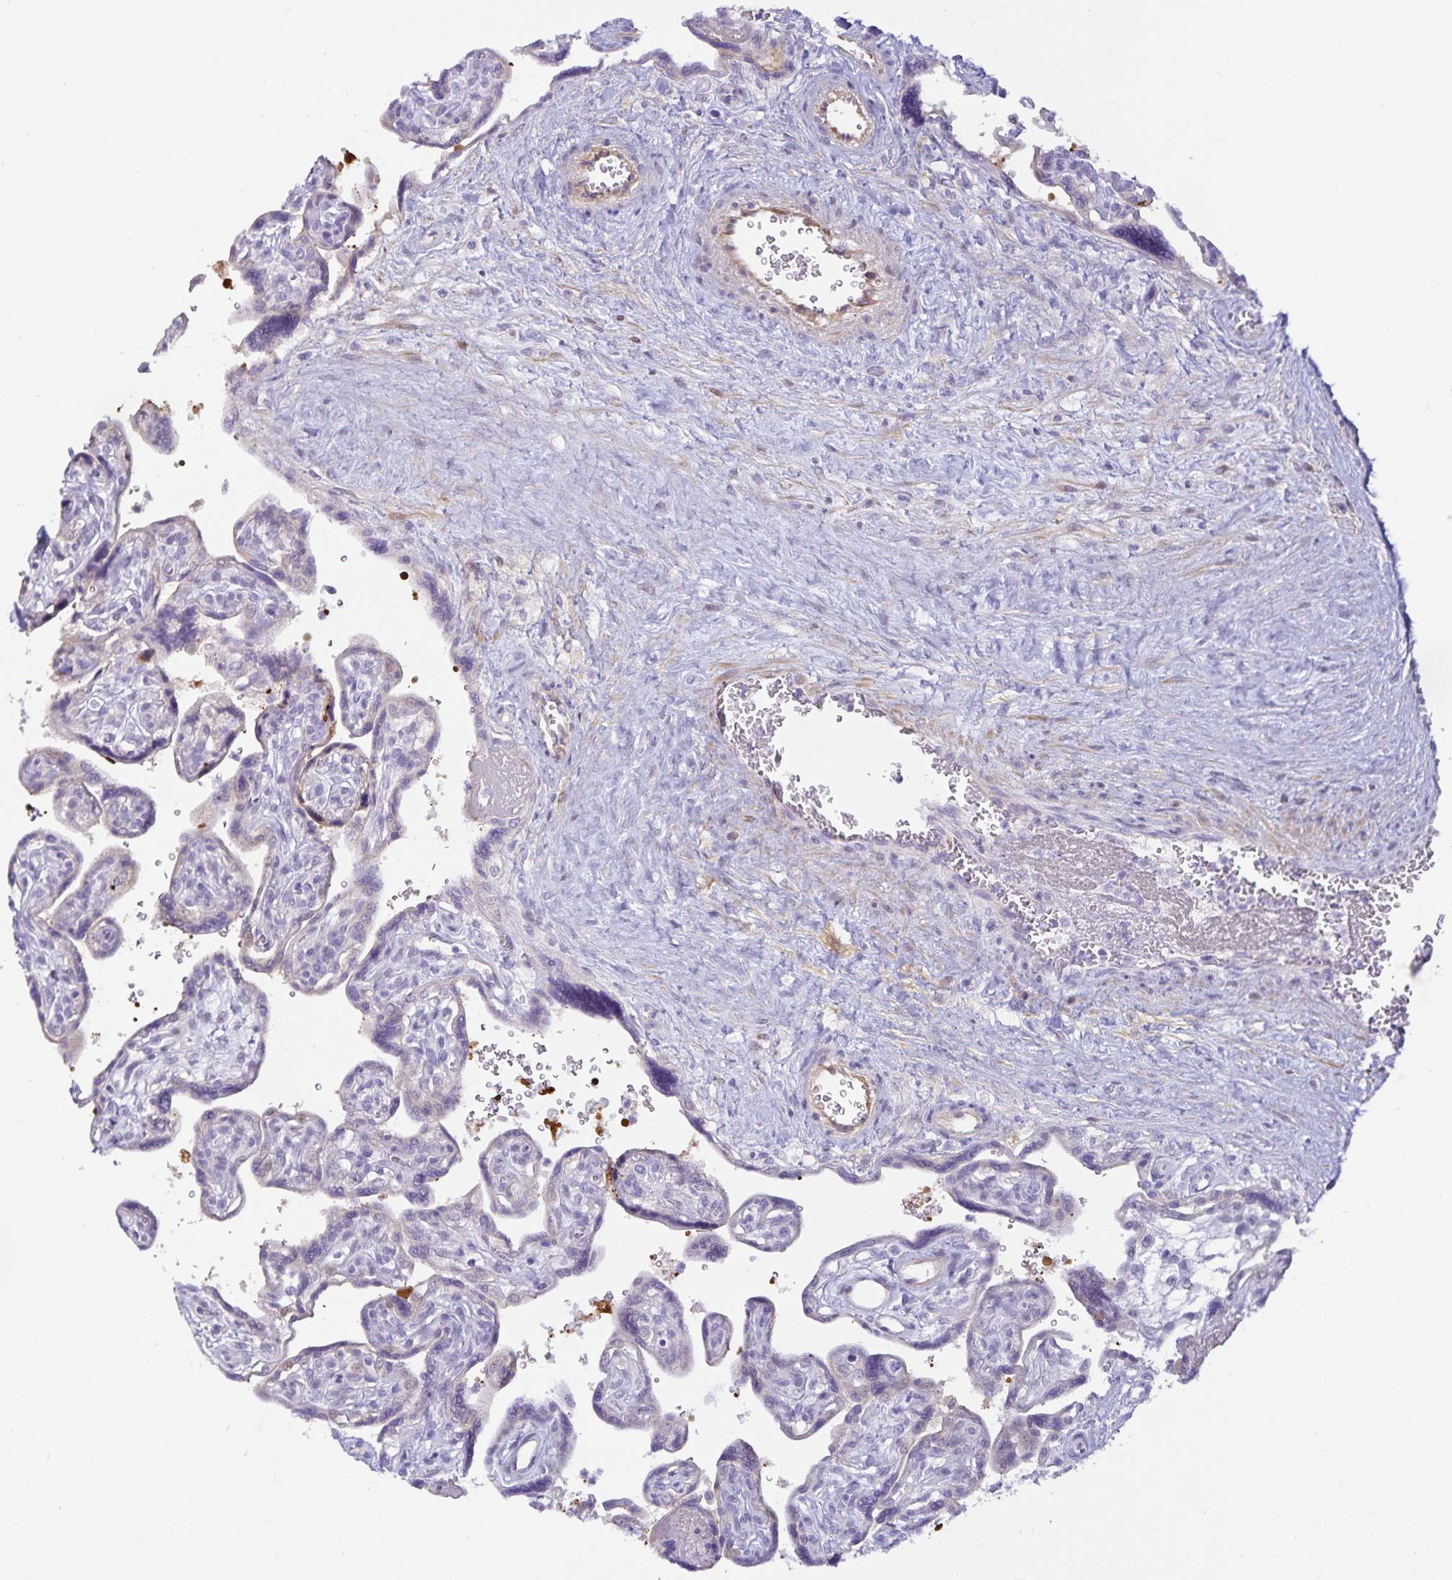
{"staining": {"intensity": "strong", "quantity": "<25%", "location": "cytoplasmic/membranous,nuclear"}, "tissue": "placenta", "cell_type": "Decidual cells", "image_type": "normal", "snomed": [{"axis": "morphology", "description": "Normal tissue, NOS"}, {"axis": "topography", "description": "Placenta"}], "caption": "High-power microscopy captured an IHC photomicrograph of unremarkable placenta, revealing strong cytoplasmic/membranous,nuclear staining in approximately <25% of decidual cells.", "gene": "SPAG4", "patient": {"sex": "female", "age": 39}}